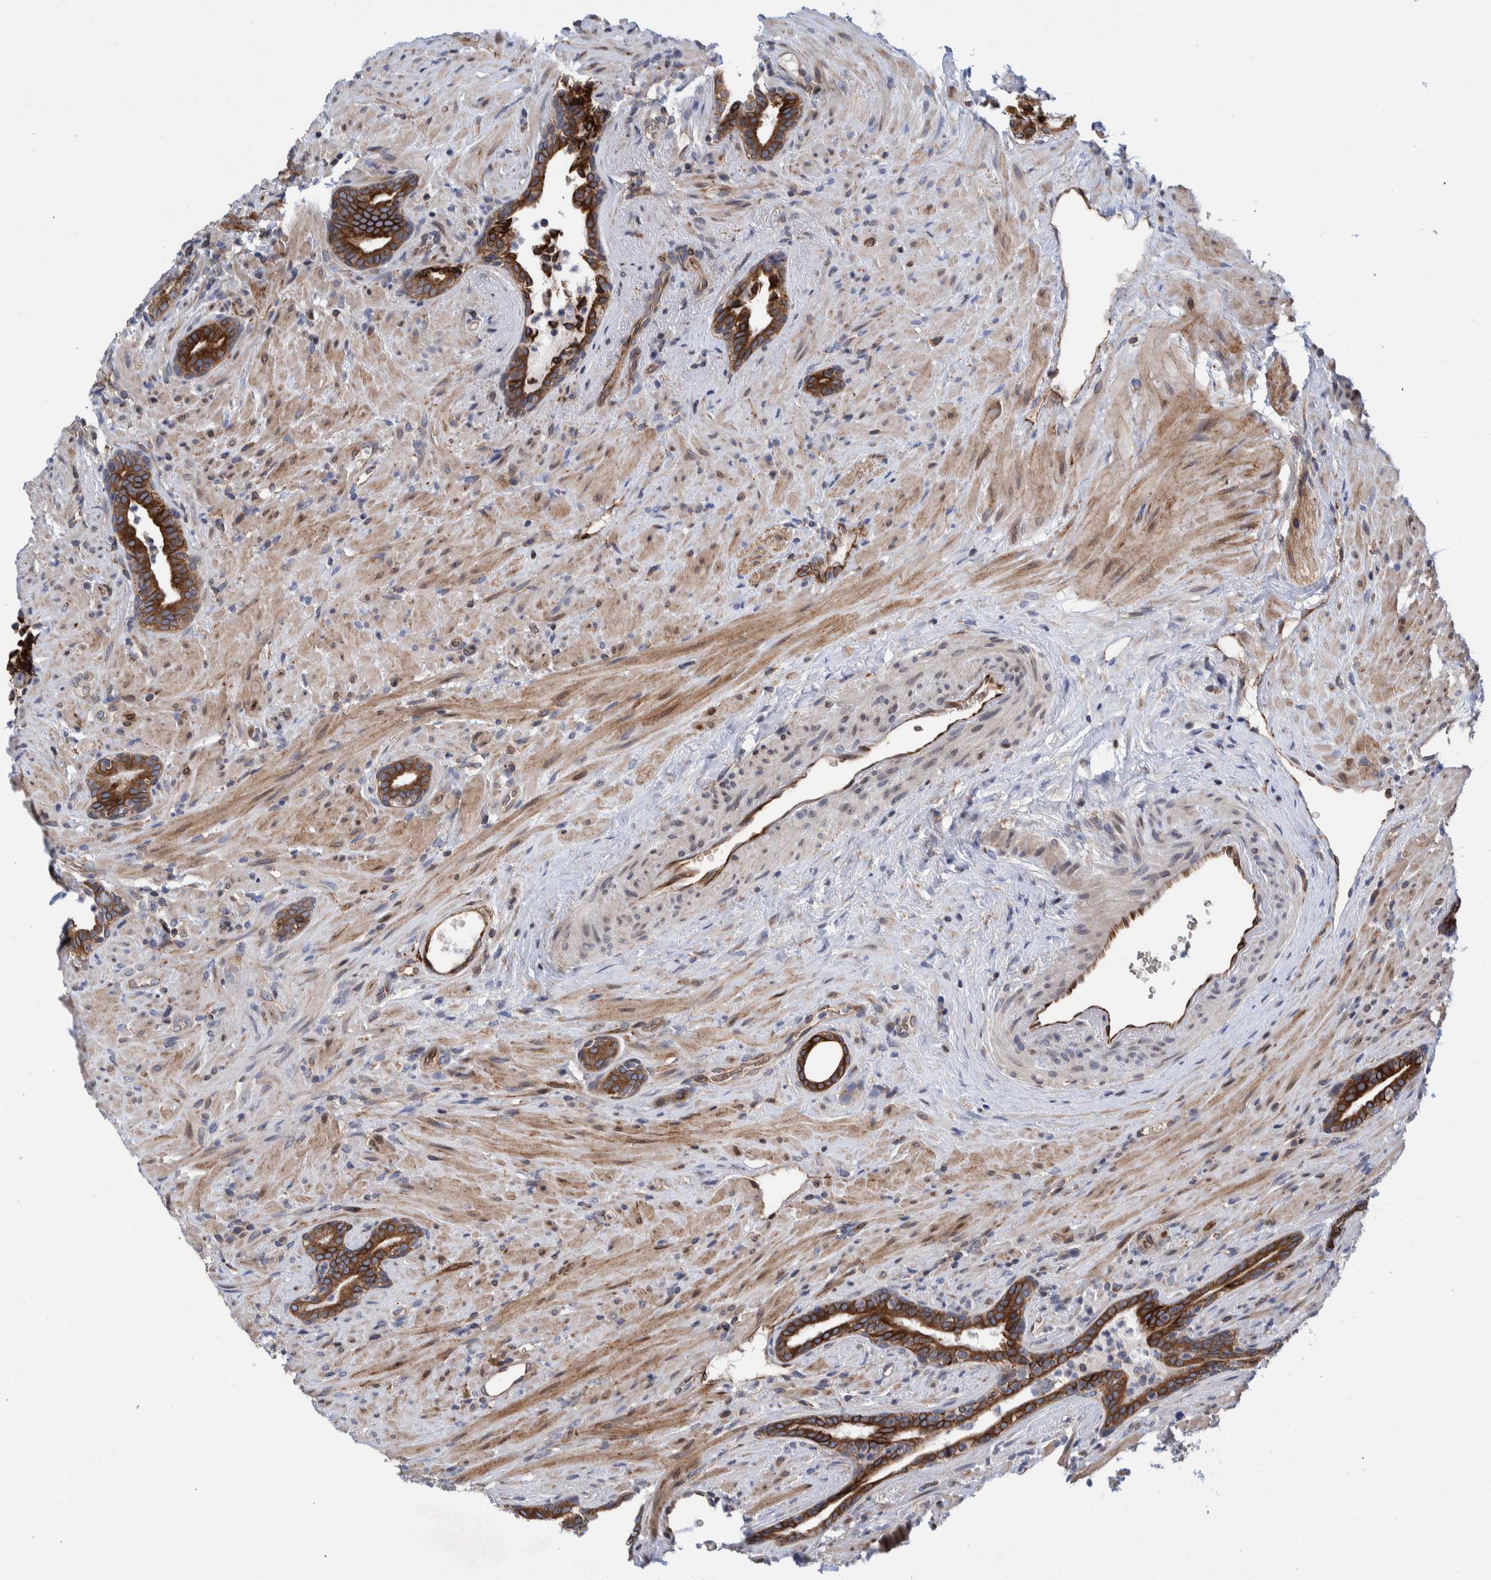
{"staining": {"intensity": "strong", "quantity": ">75%", "location": "cytoplasmic/membranous"}, "tissue": "prostate cancer", "cell_type": "Tumor cells", "image_type": "cancer", "snomed": [{"axis": "morphology", "description": "Adenocarcinoma, High grade"}, {"axis": "topography", "description": "Prostate"}], "caption": "Prostate cancer stained for a protein (brown) displays strong cytoplasmic/membranous positive staining in approximately >75% of tumor cells.", "gene": "THEM6", "patient": {"sex": "male", "age": 71}}